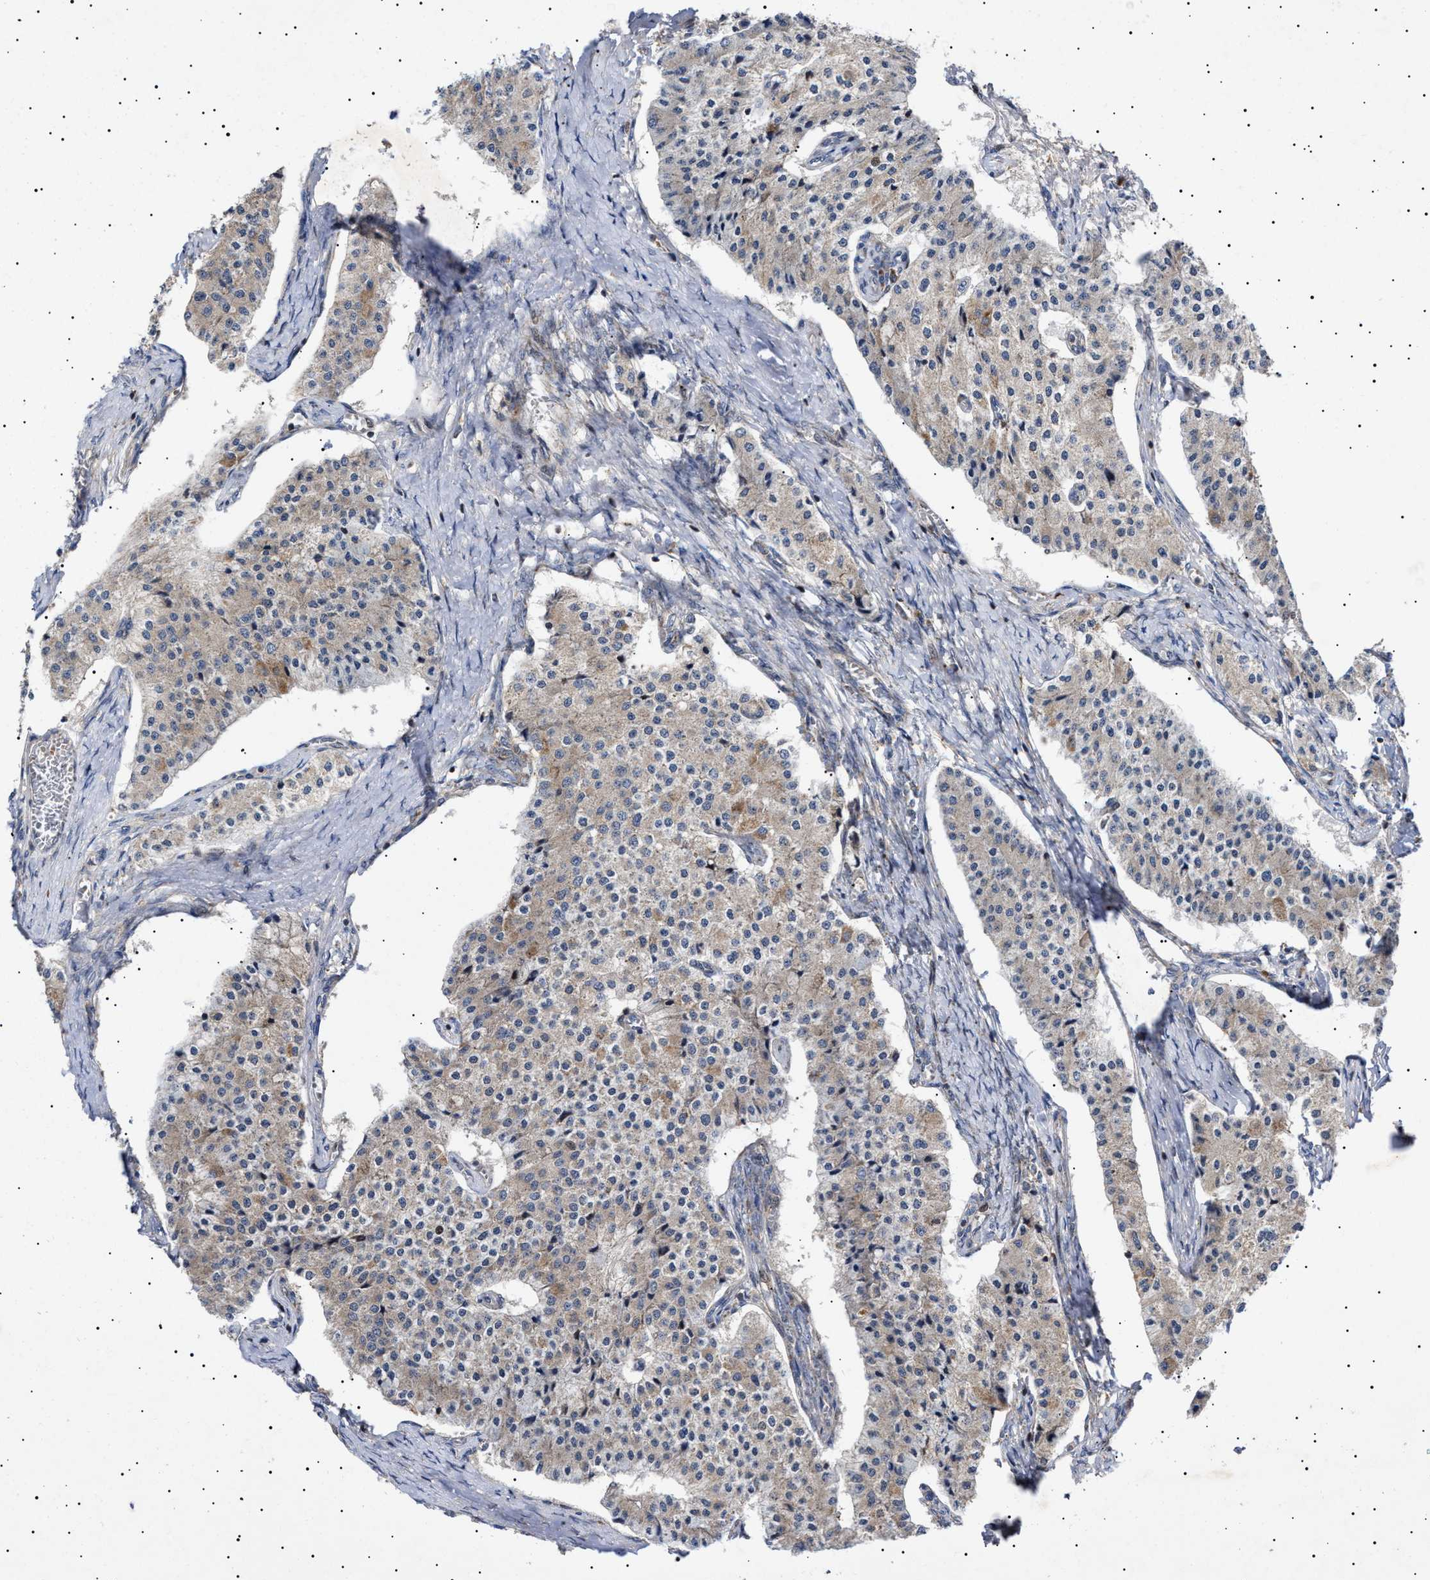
{"staining": {"intensity": "weak", "quantity": ">75%", "location": "cytoplasmic/membranous"}, "tissue": "carcinoid", "cell_type": "Tumor cells", "image_type": "cancer", "snomed": [{"axis": "morphology", "description": "Carcinoid, malignant, NOS"}, {"axis": "topography", "description": "Colon"}], "caption": "High-magnification brightfield microscopy of carcinoid stained with DAB (brown) and counterstained with hematoxylin (blue). tumor cells exhibit weak cytoplasmic/membranous staining is seen in approximately>75% of cells.", "gene": "MRPL10", "patient": {"sex": "female", "age": 52}}